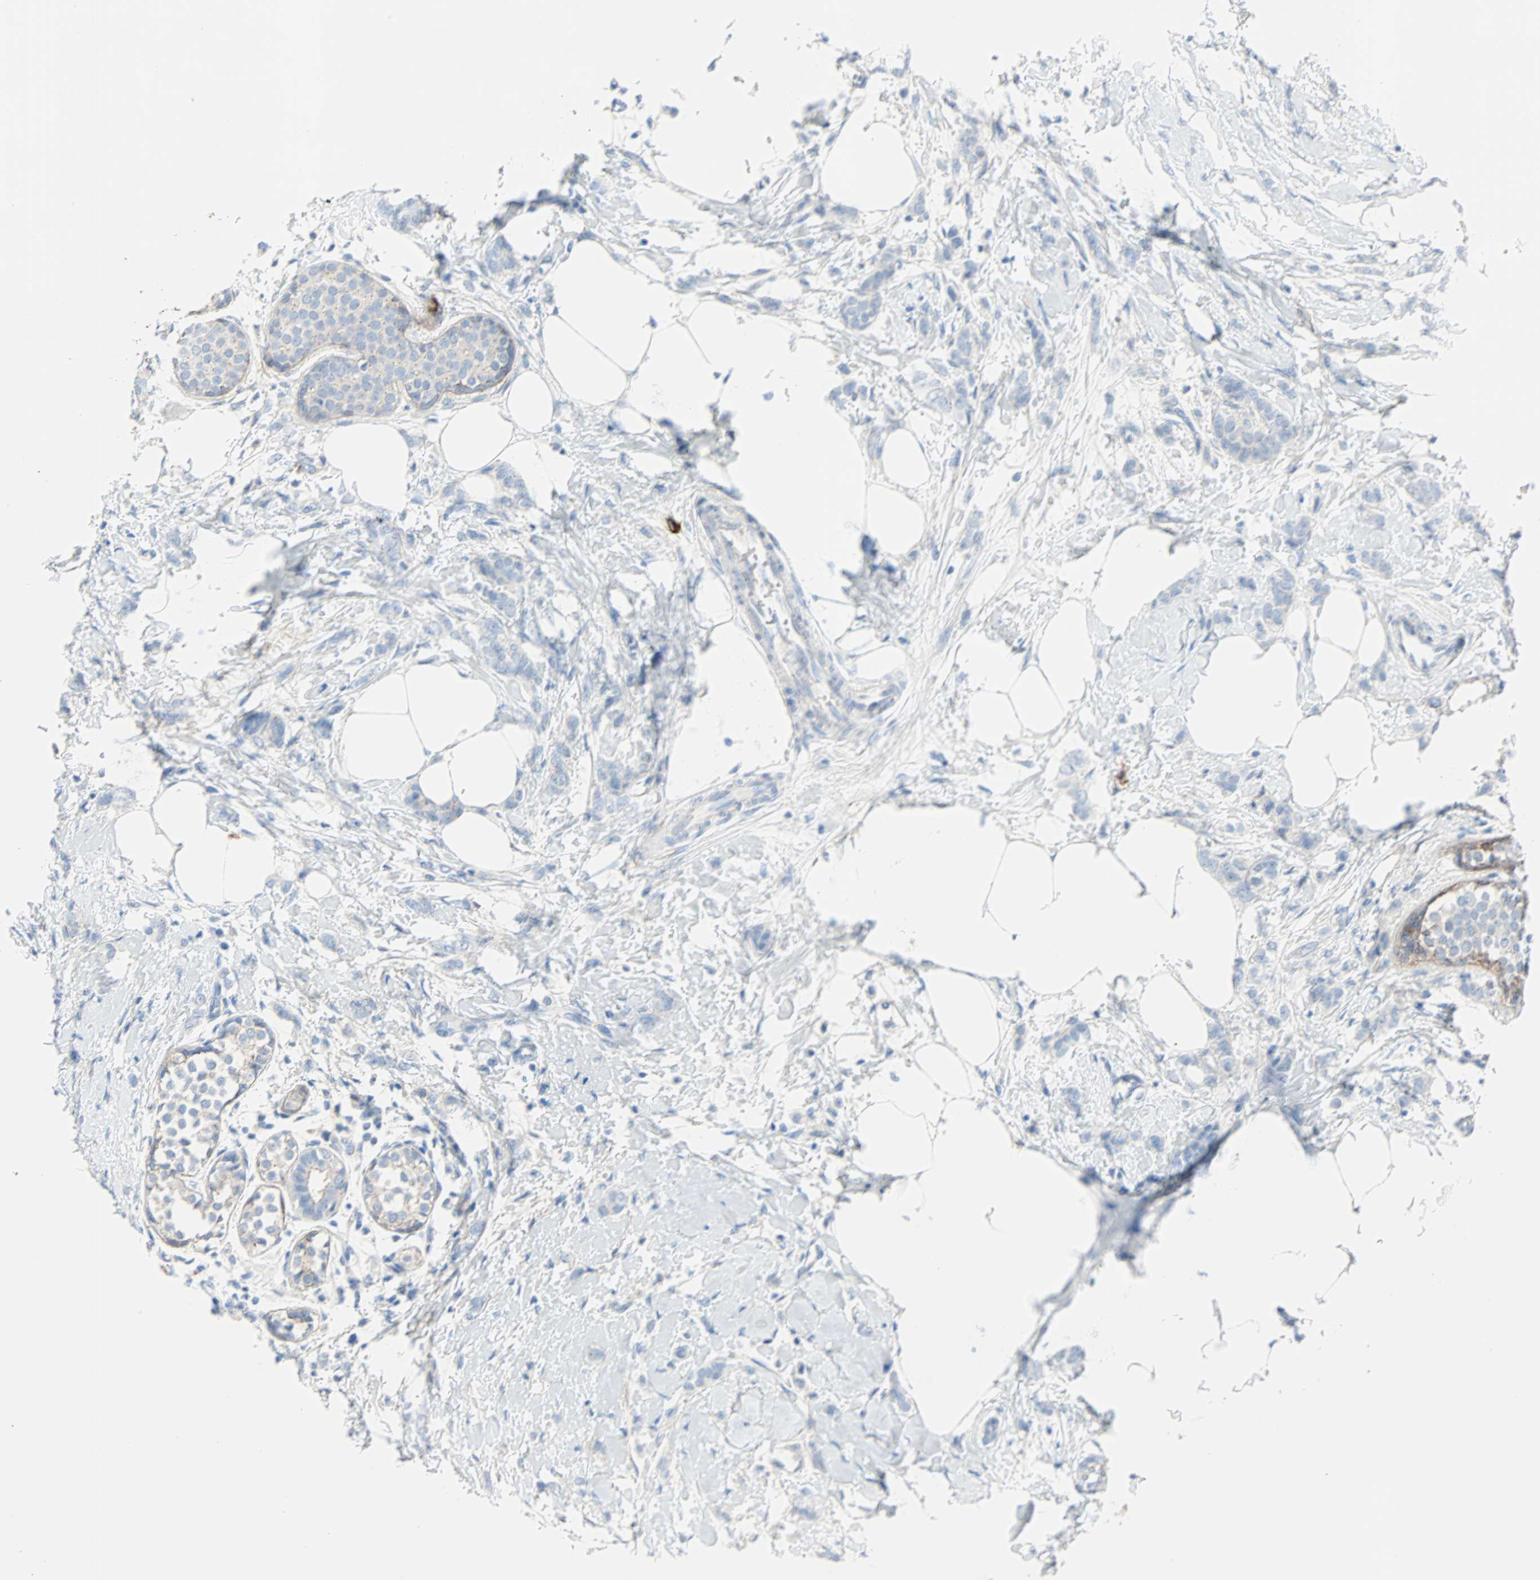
{"staining": {"intensity": "negative", "quantity": "none", "location": "none"}, "tissue": "breast cancer", "cell_type": "Tumor cells", "image_type": "cancer", "snomed": [{"axis": "morphology", "description": "Lobular carcinoma, in situ"}, {"axis": "morphology", "description": "Lobular carcinoma"}, {"axis": "topography", "description": "Breast"}], "caption": "The image demonstrates no staining of tumor cells in breast lobular carcinoma. (DAB (3,3'-diaminobenzidine) immunohistochemistry (IHC) visualized using brightfield microscopy, high magnification).", "gene": "PDPN", "patient": {"sex": "female", "age": 41}}